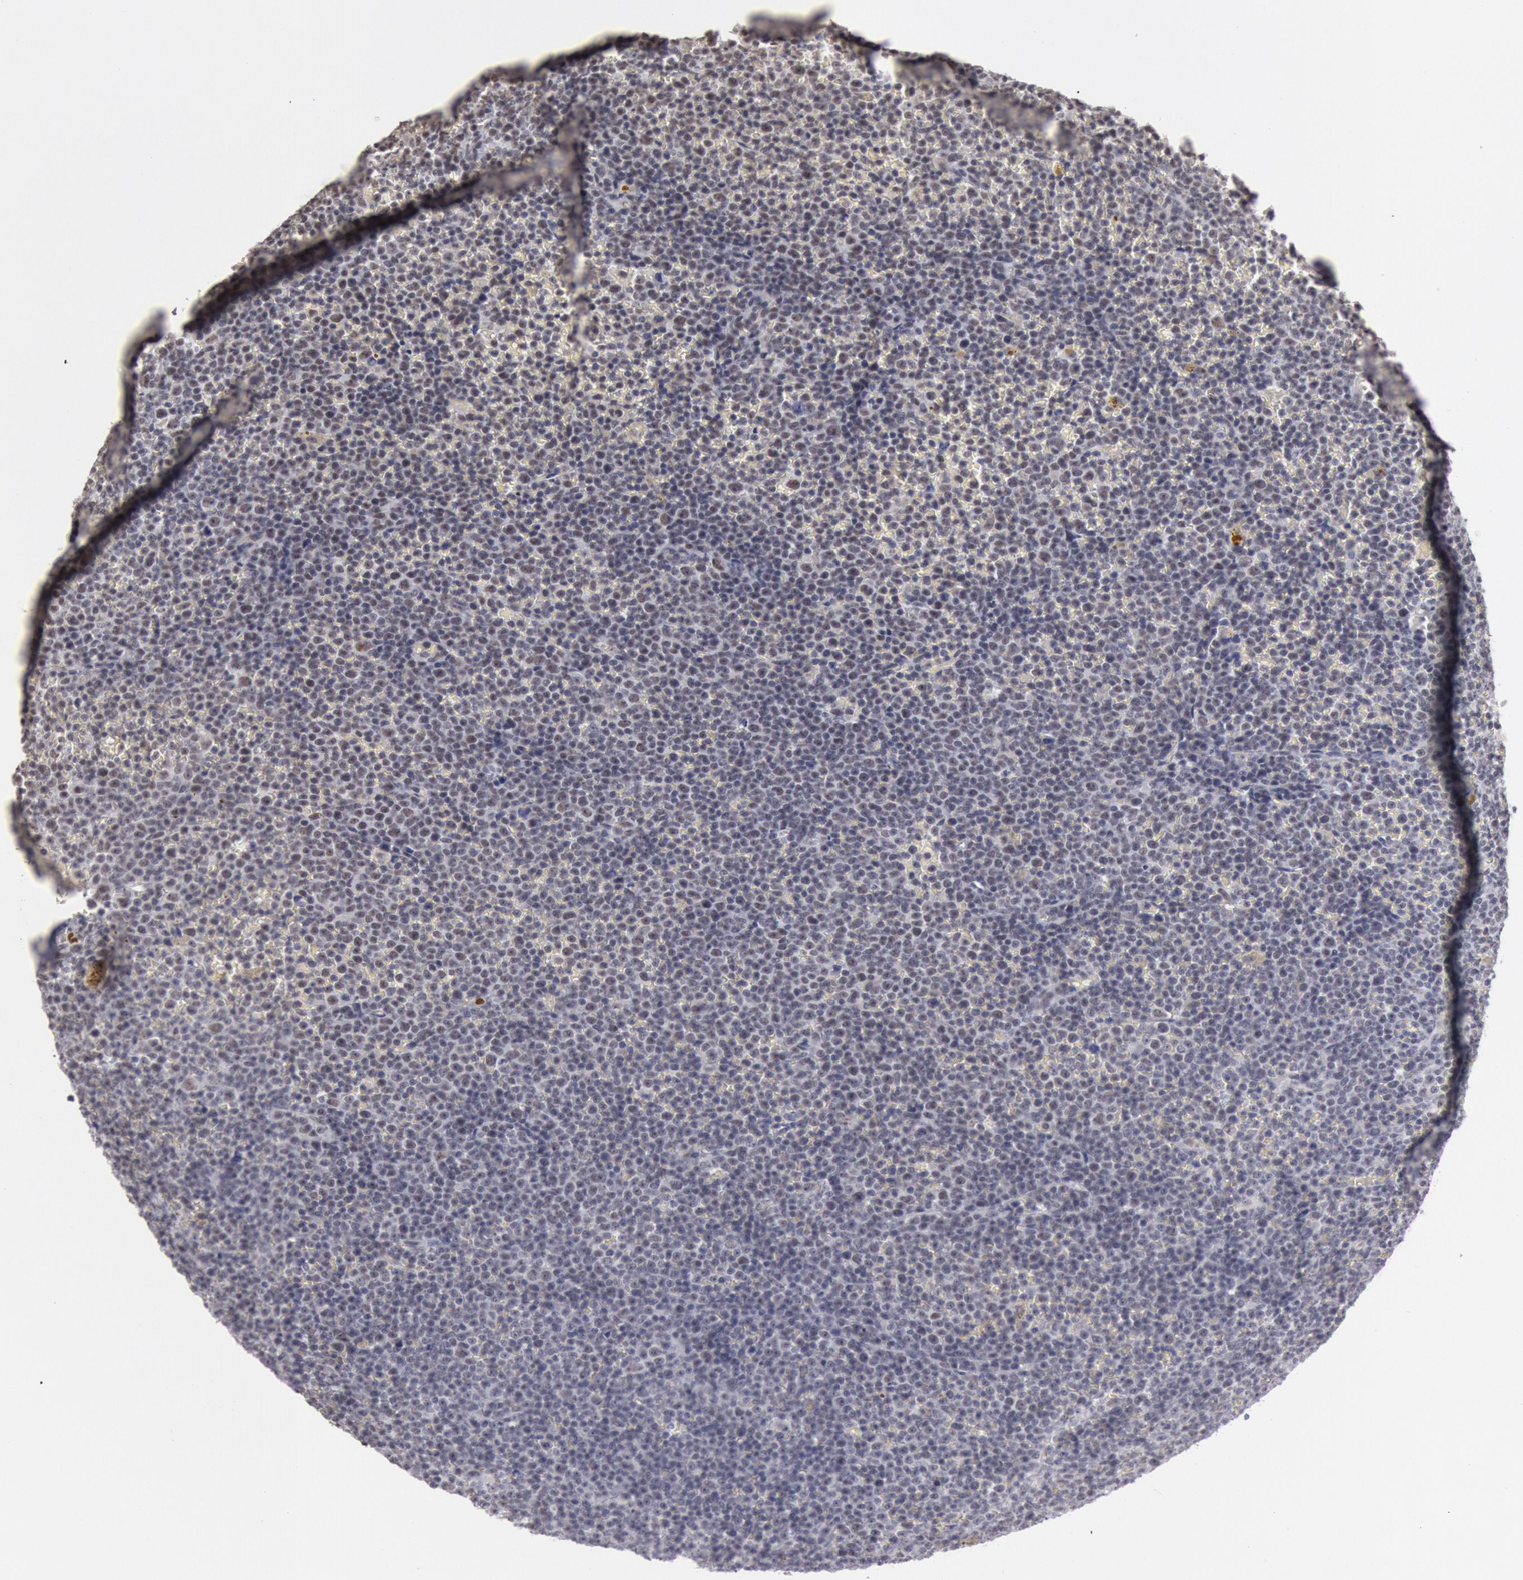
{"staining": {"intensity": "weak", "quantity": ">75%", "location": "nuclear"}, "tissue": "lymphoma", "cell_type": "Tumor cells", "image_type": "cancer", "snomed": [{"axis": "morphology", "description": "Malignant lymphoma, non-Hodgkin's type, Low grade"}, {"axis": "topography", "description": "Lymph node"}], "caption": "Weak nuclear staining for a protein is identified in approximately >75% of tumor cells of lymphoma using immunohistochemistry.", "gene": "ESS2", "patient": {"sex": "male", "age": 50}}